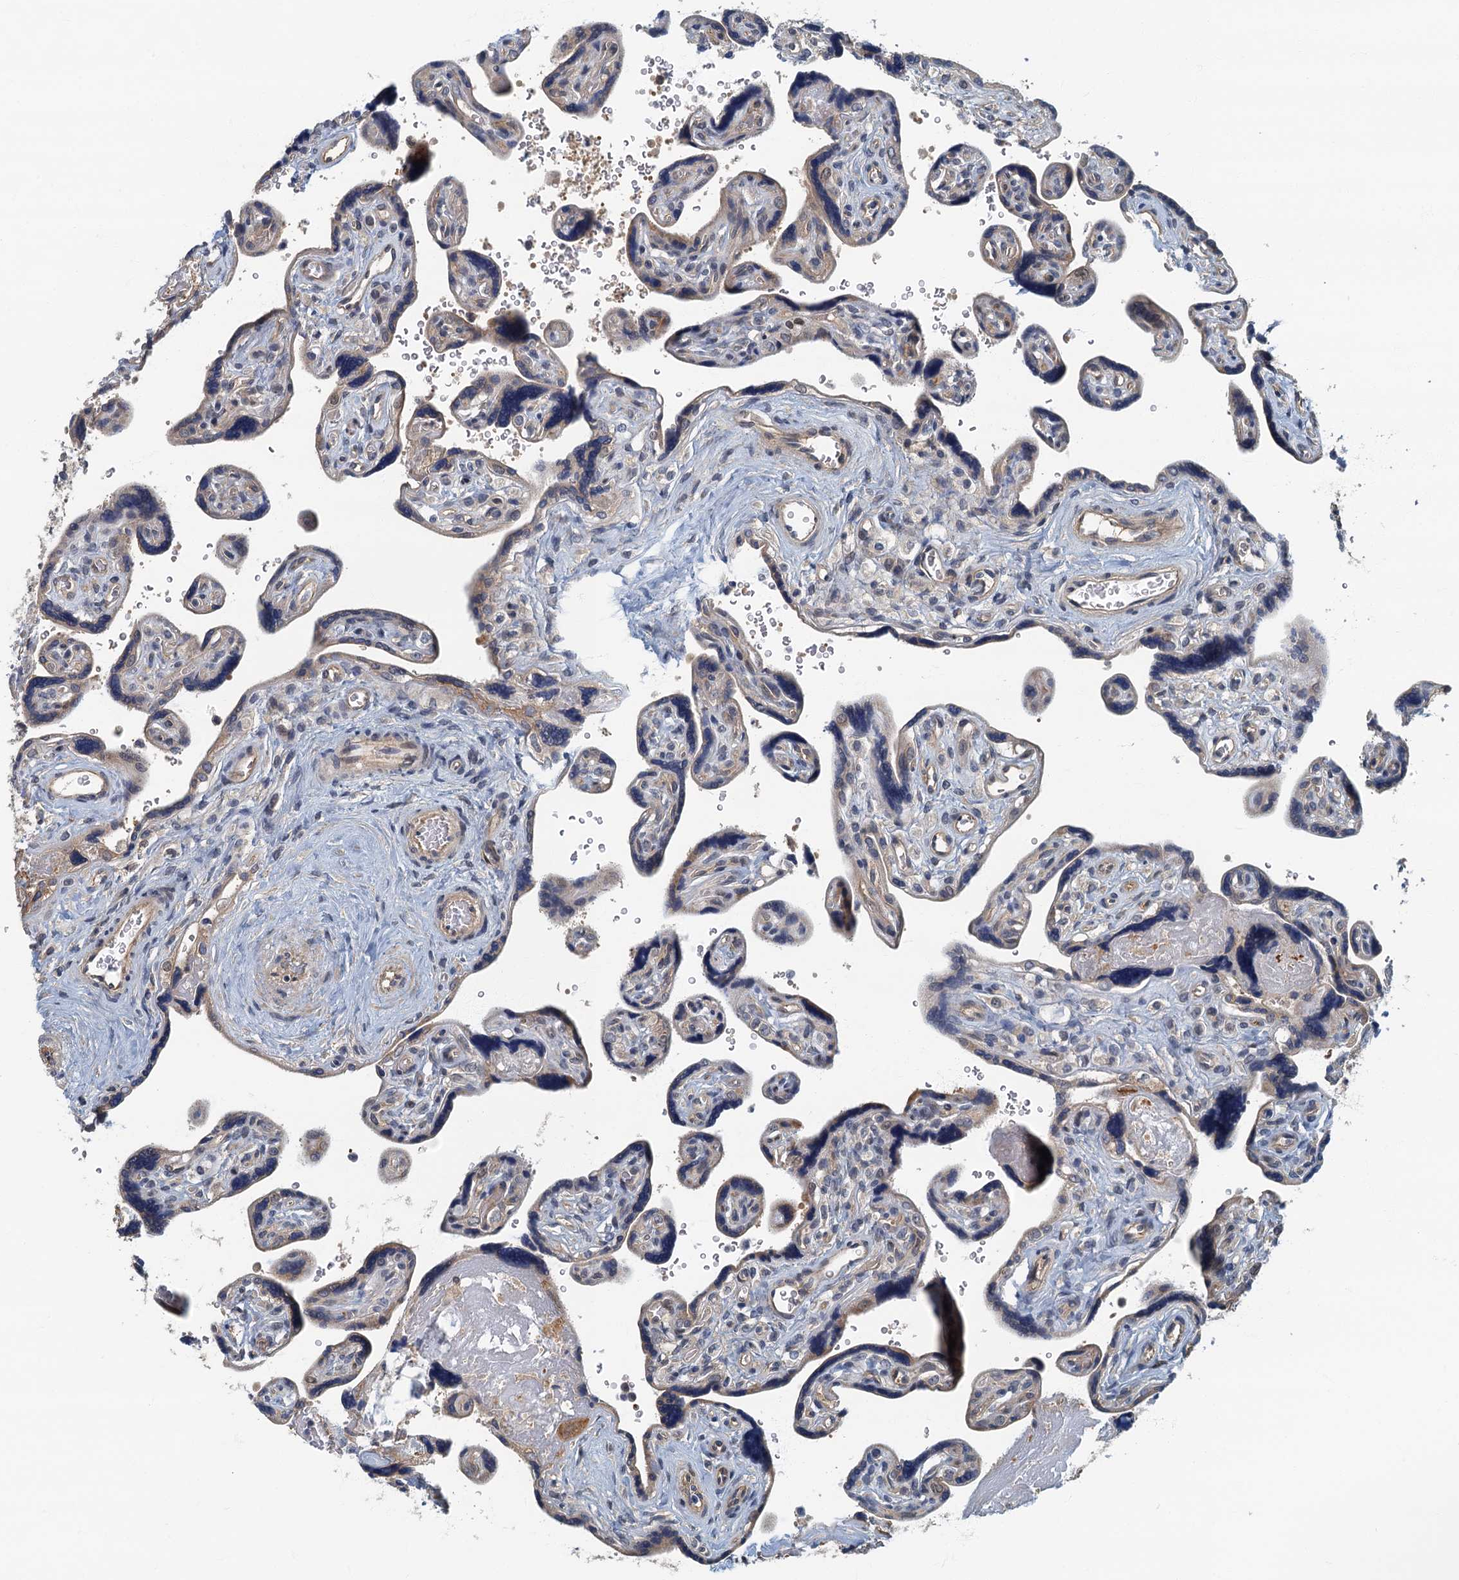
{"staining": {"intensity": "weak", "quantity": "25%-75%", "location": "cytoplasmic/membranous"}, "tissue": "placenta", "cell_type": "Trophoblastic cells", "image_type": "normal", "snomed": [{"axis": "morphology", "description": "Normal tissue, NOS"}, {"axis": "topography", "description": "Placenta"}], "caption": "Human placenta stained for a protein (brown) exhibits weak cytoplasmic/membranous positive positivity in approximately 25%-75% of trophoblastic cells.", "gene": "CKAP2L", "patient": {"sex": "female", "age": 39}}